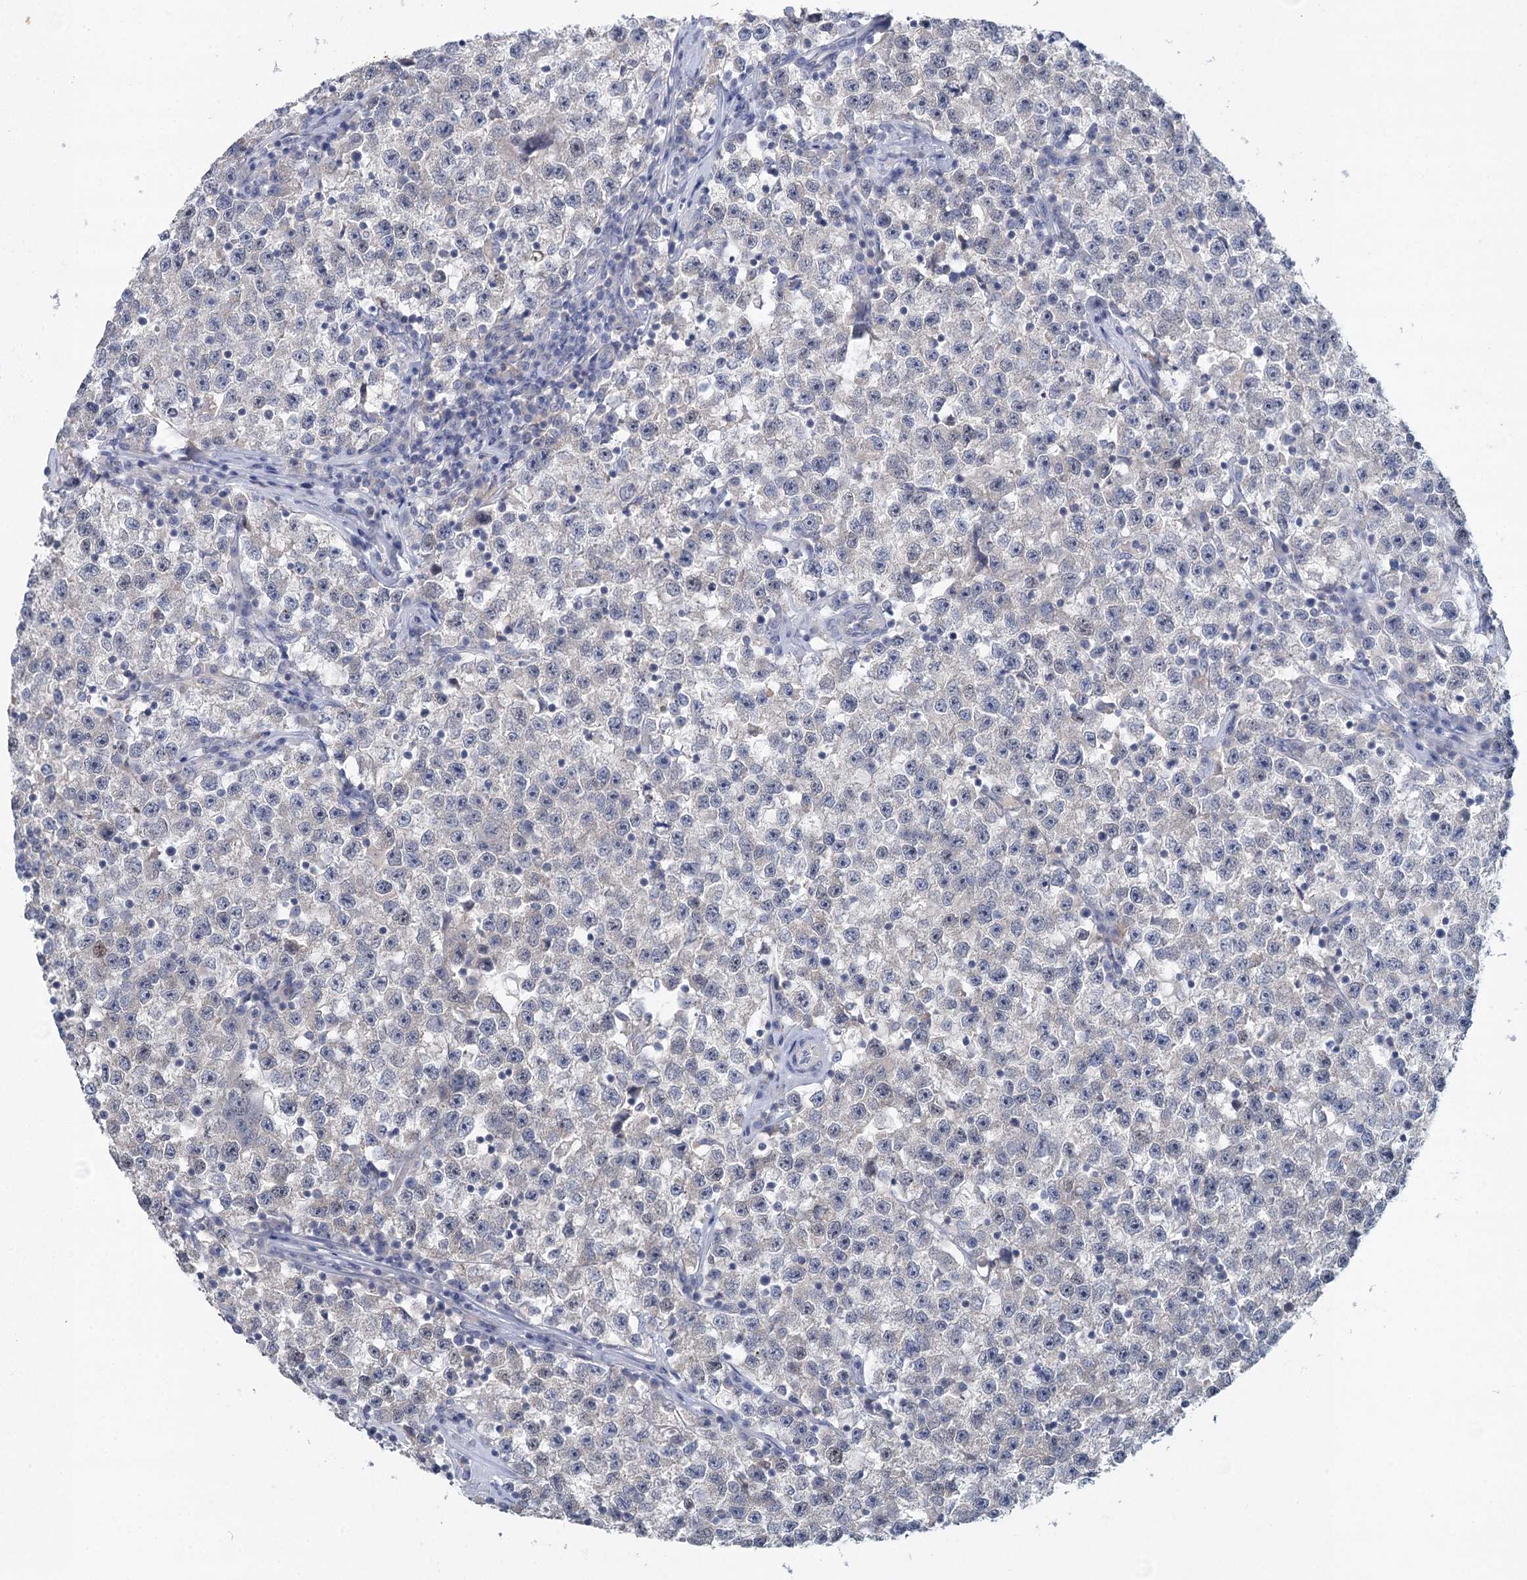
{"staining": {"intensity": "negative", "quantity": "none", "location": "none"}, "tissue": "testis cancer", "cell_type": "Tumor cells", "image_type": "cancer", "snomed": [{"axis": "morphology", "description": "Seminoma, NOS"}, {"axis": "topography", "description": "Testis"}], "caption": "IHC image of neoplastic tissue: human testis cancer stained with DAB reveals no significant protein positivity in tumor cells. The staining was performed using DAB (3,3'-diaminobenzidine) to visualize the protein expression in brown, while the nuclei were stained in blue with hematoxylin (Magnification: 20x).", "gene": "MYO7B", "patient": {"sex": "male", "age": 22}}